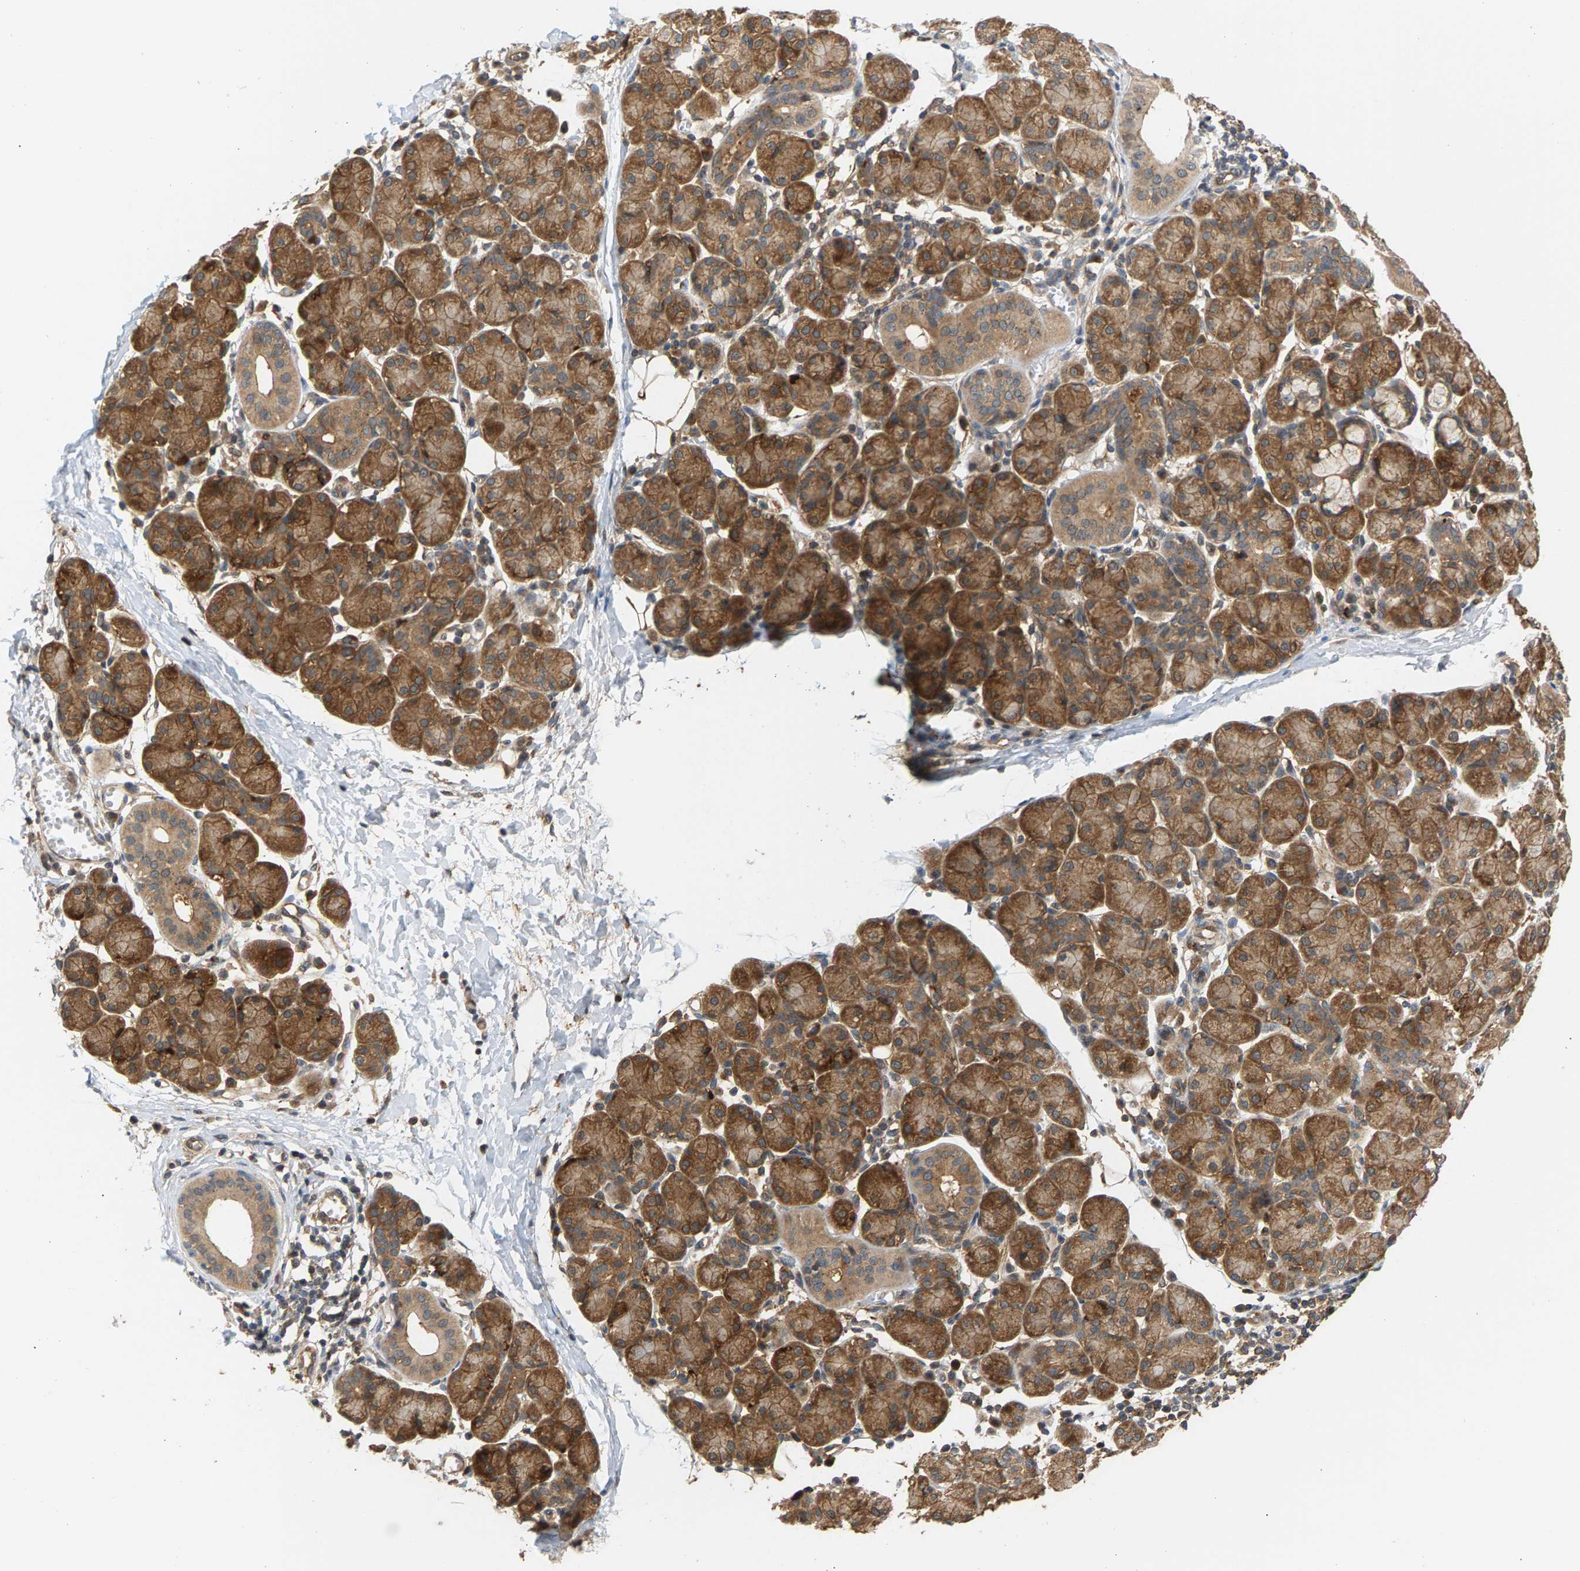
{"staining": {"intensity": "moderate", "quantity": ">75%", "location": "cytoplasmic/membranous"}, "tissue": "salivary gland", "cell_type": "Glandular cells", "image_type": "normal", "snomed": [{"axis": "morphology", "description": "Normal tissue, NOS"}, {"axis": "morphology", "description": "Inflammation, NOS"}, {"axis": "topography", "description": "Lymph node"}, {"axis": "topography", "description": "Salivary gland"}], "caption": "Immunohistochemical staining of benign salivary gland shows medium levels of moderate cytoplasmic/membranous expression in about >75% of glandular cells.", "gene": "MAP2K5", "patient": {"sex": "male", "age": 3}}